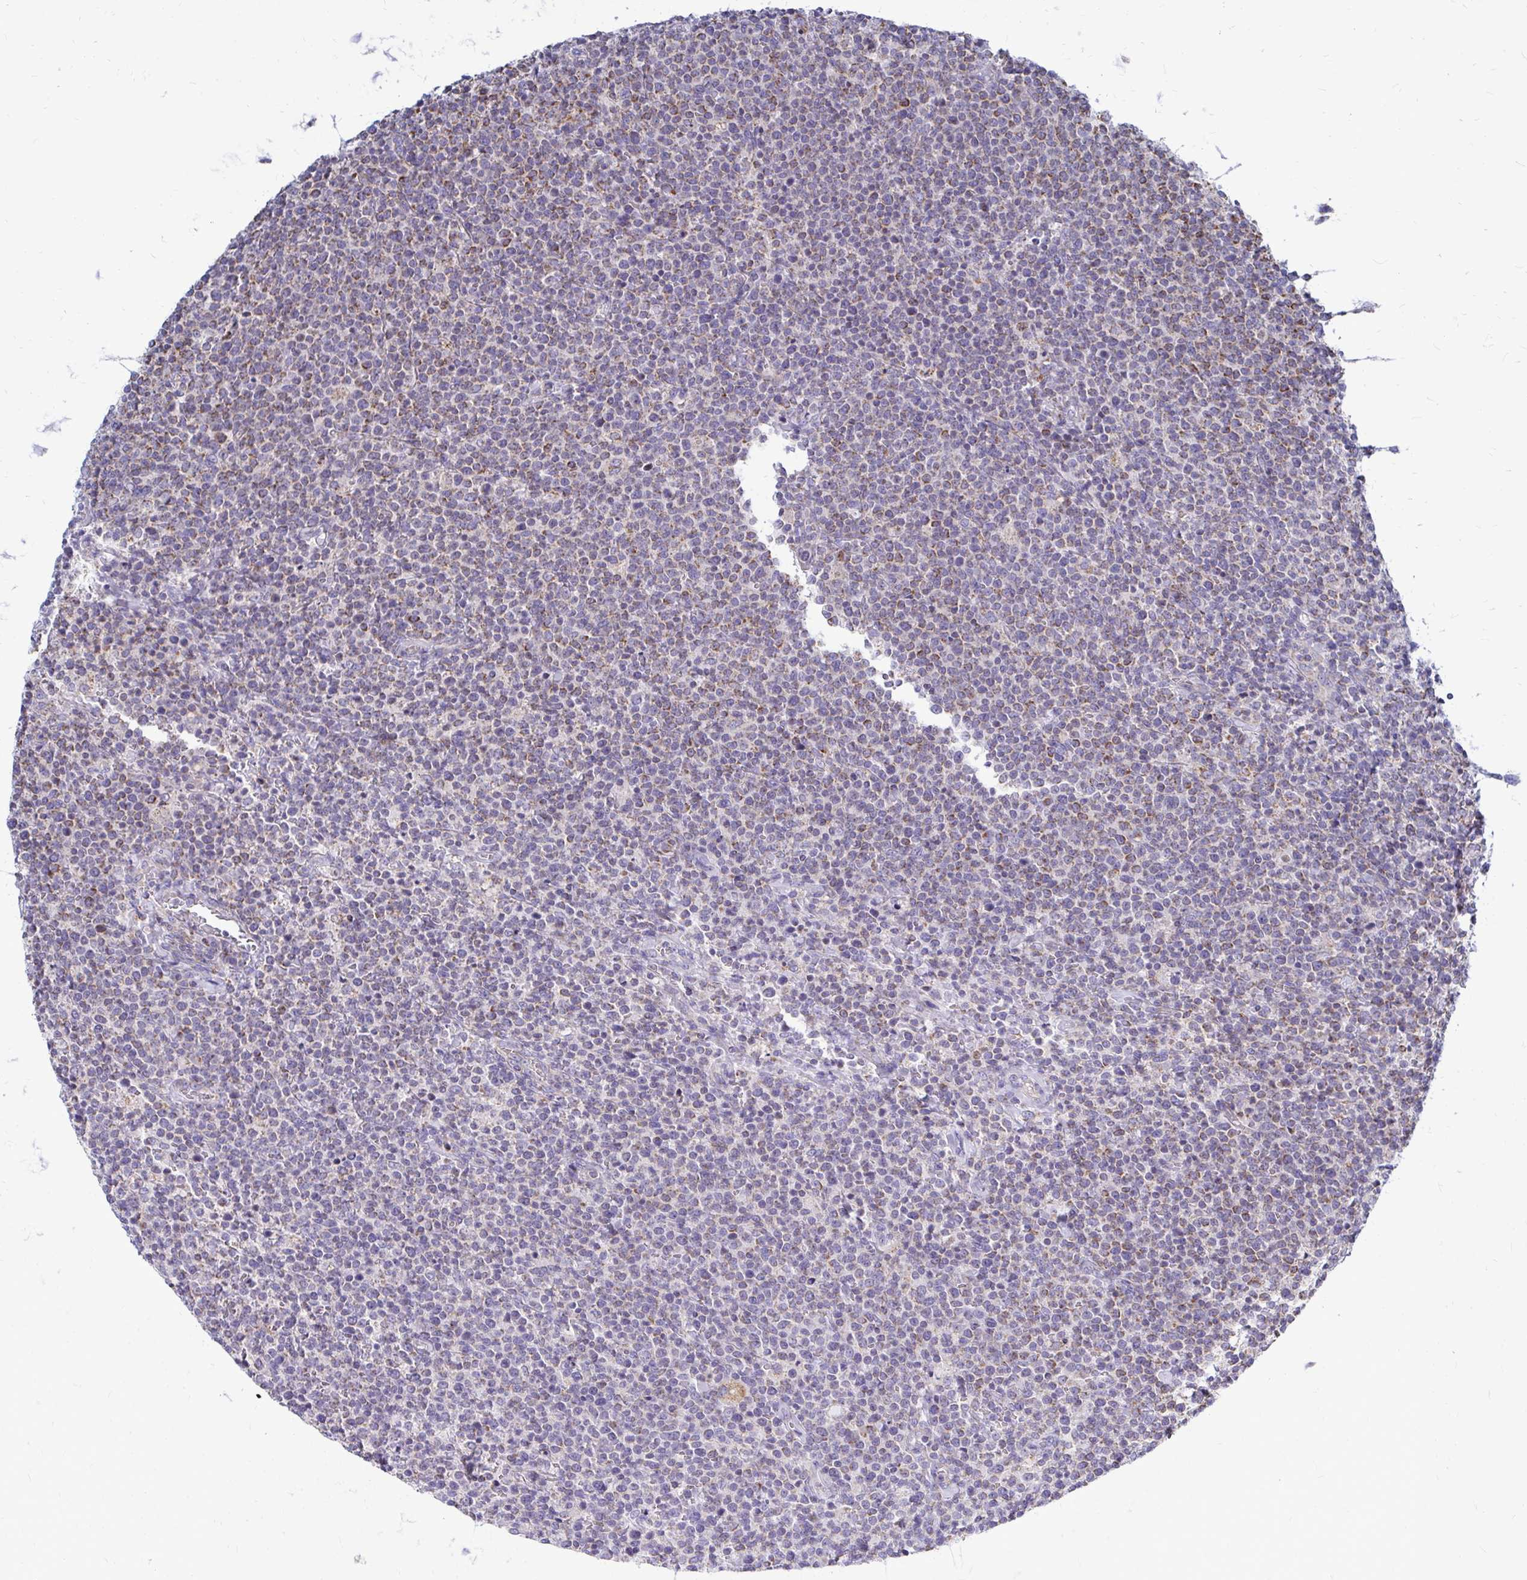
{"staining": {"intensity": "weak", "quantity": "25%-75%", "location": "cytoplasmic/membranous"}, "tissue": "lymphoma", "cell_type": "Tumor cells", "image_type": "cancer", "snomed": [{"axis": "morphology", "description": "Malignant lymphoma, non-Hodgkin's type, High grade"}, {"axis": "topography", "description": "Lymph node"}], "caption": "Weak cytoplasmic/membranous expression is present in approximately 25%-75% of tumor cells in malignant lymphoma, non-Hodgkin's type (high-grade).", "gene": "OR10R2", "patient": {"sex": "male", "age": 61}}